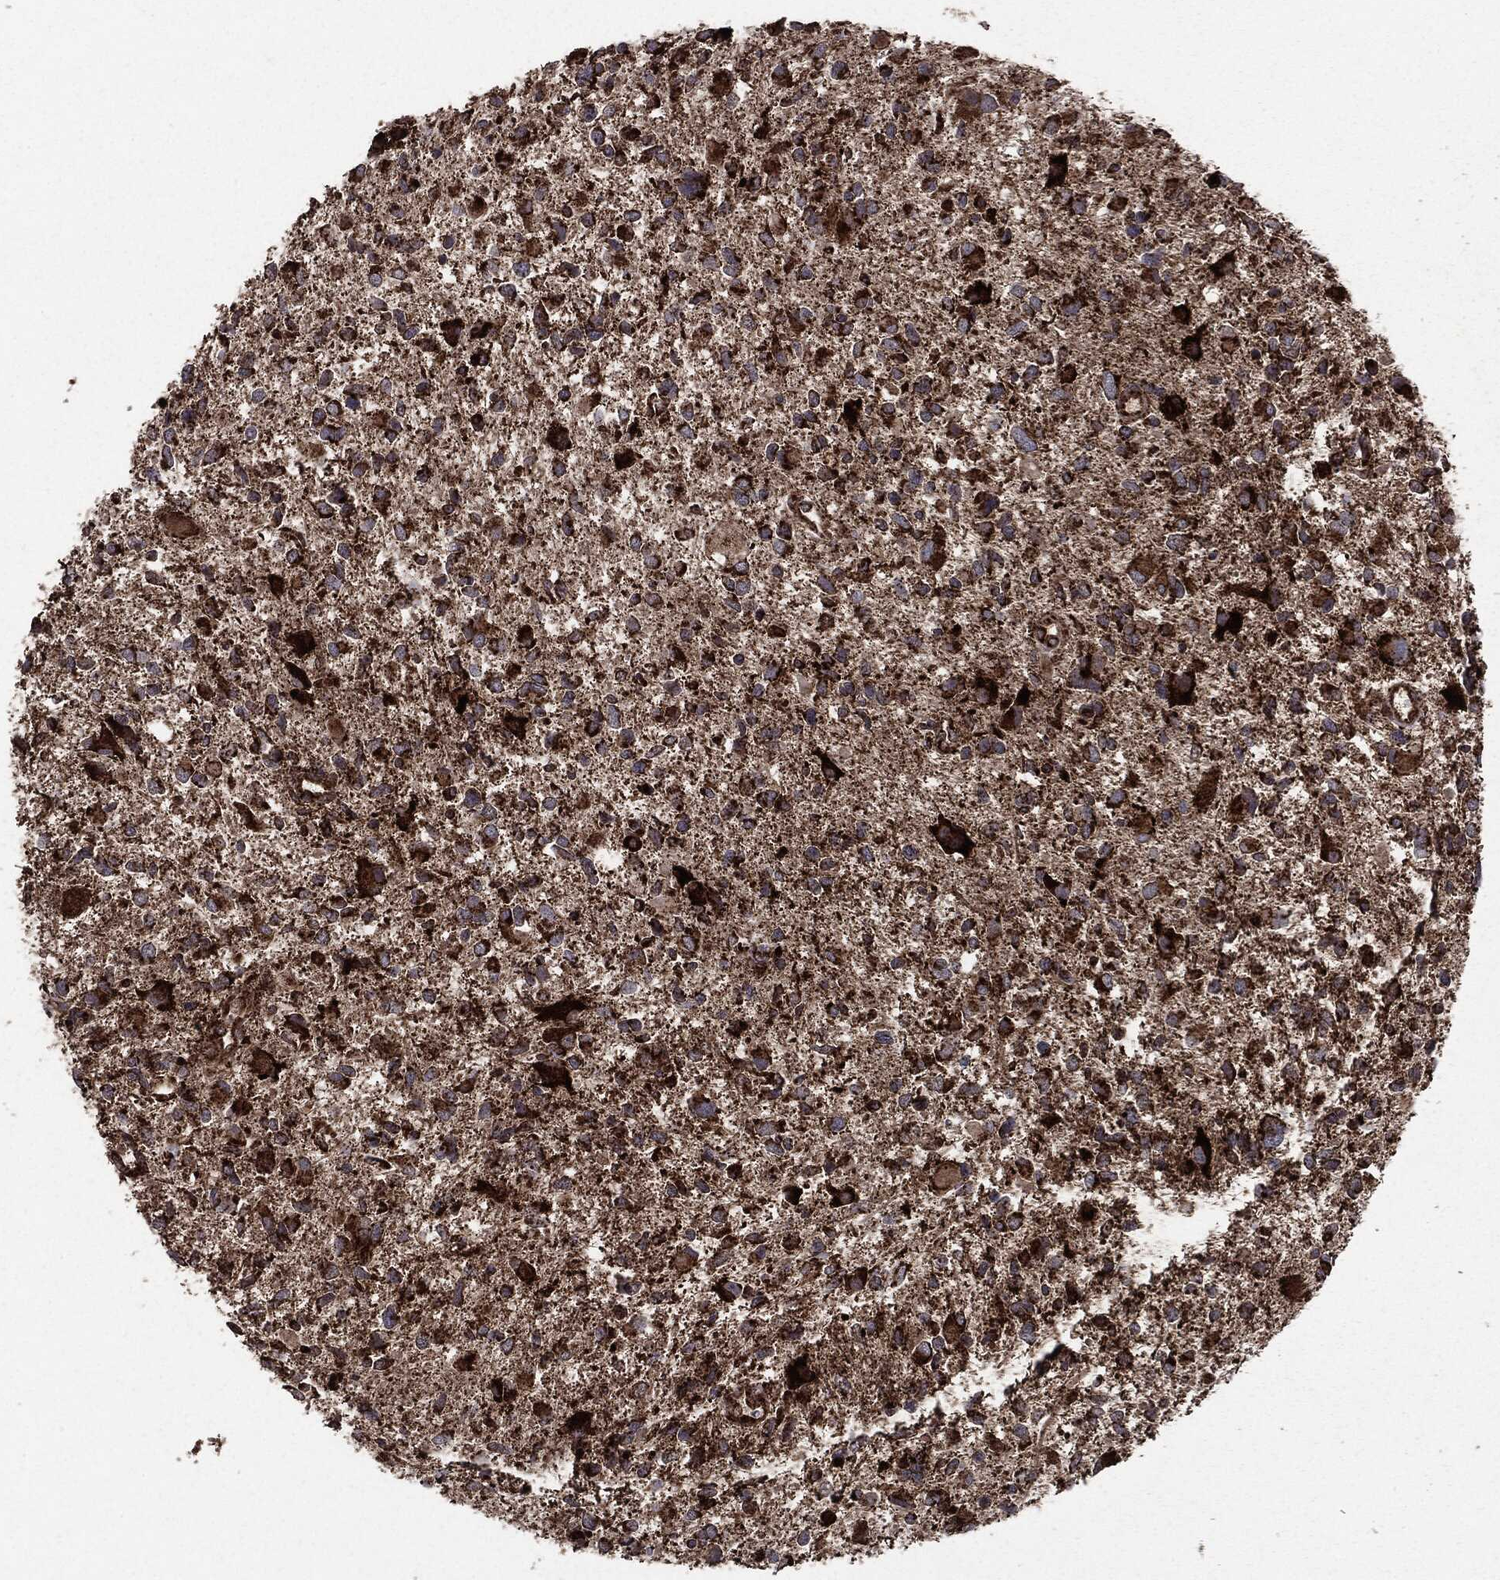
{"staining": {"intensity": "strong", "quantity": ">75%", "location": "cytoplasmic/membranous"}, "tissue": "glioma", "cell_type": "Tumor cells", "image_type": "cancer", "snomed": [{"axis": "morphology", "description": "Glioma, malignant, Low grade"}, {"axis": "topography", "description": "Brain"}], "caption": "Immunohistochemical staining of human malignant glioma (low-grade) demonstrates high levels of strong cytoplasmic/membranous staining in approximately >75% of tumor cells.", "gene": "MAP2K1", "patient": {"sex": "female", "age": 32}}